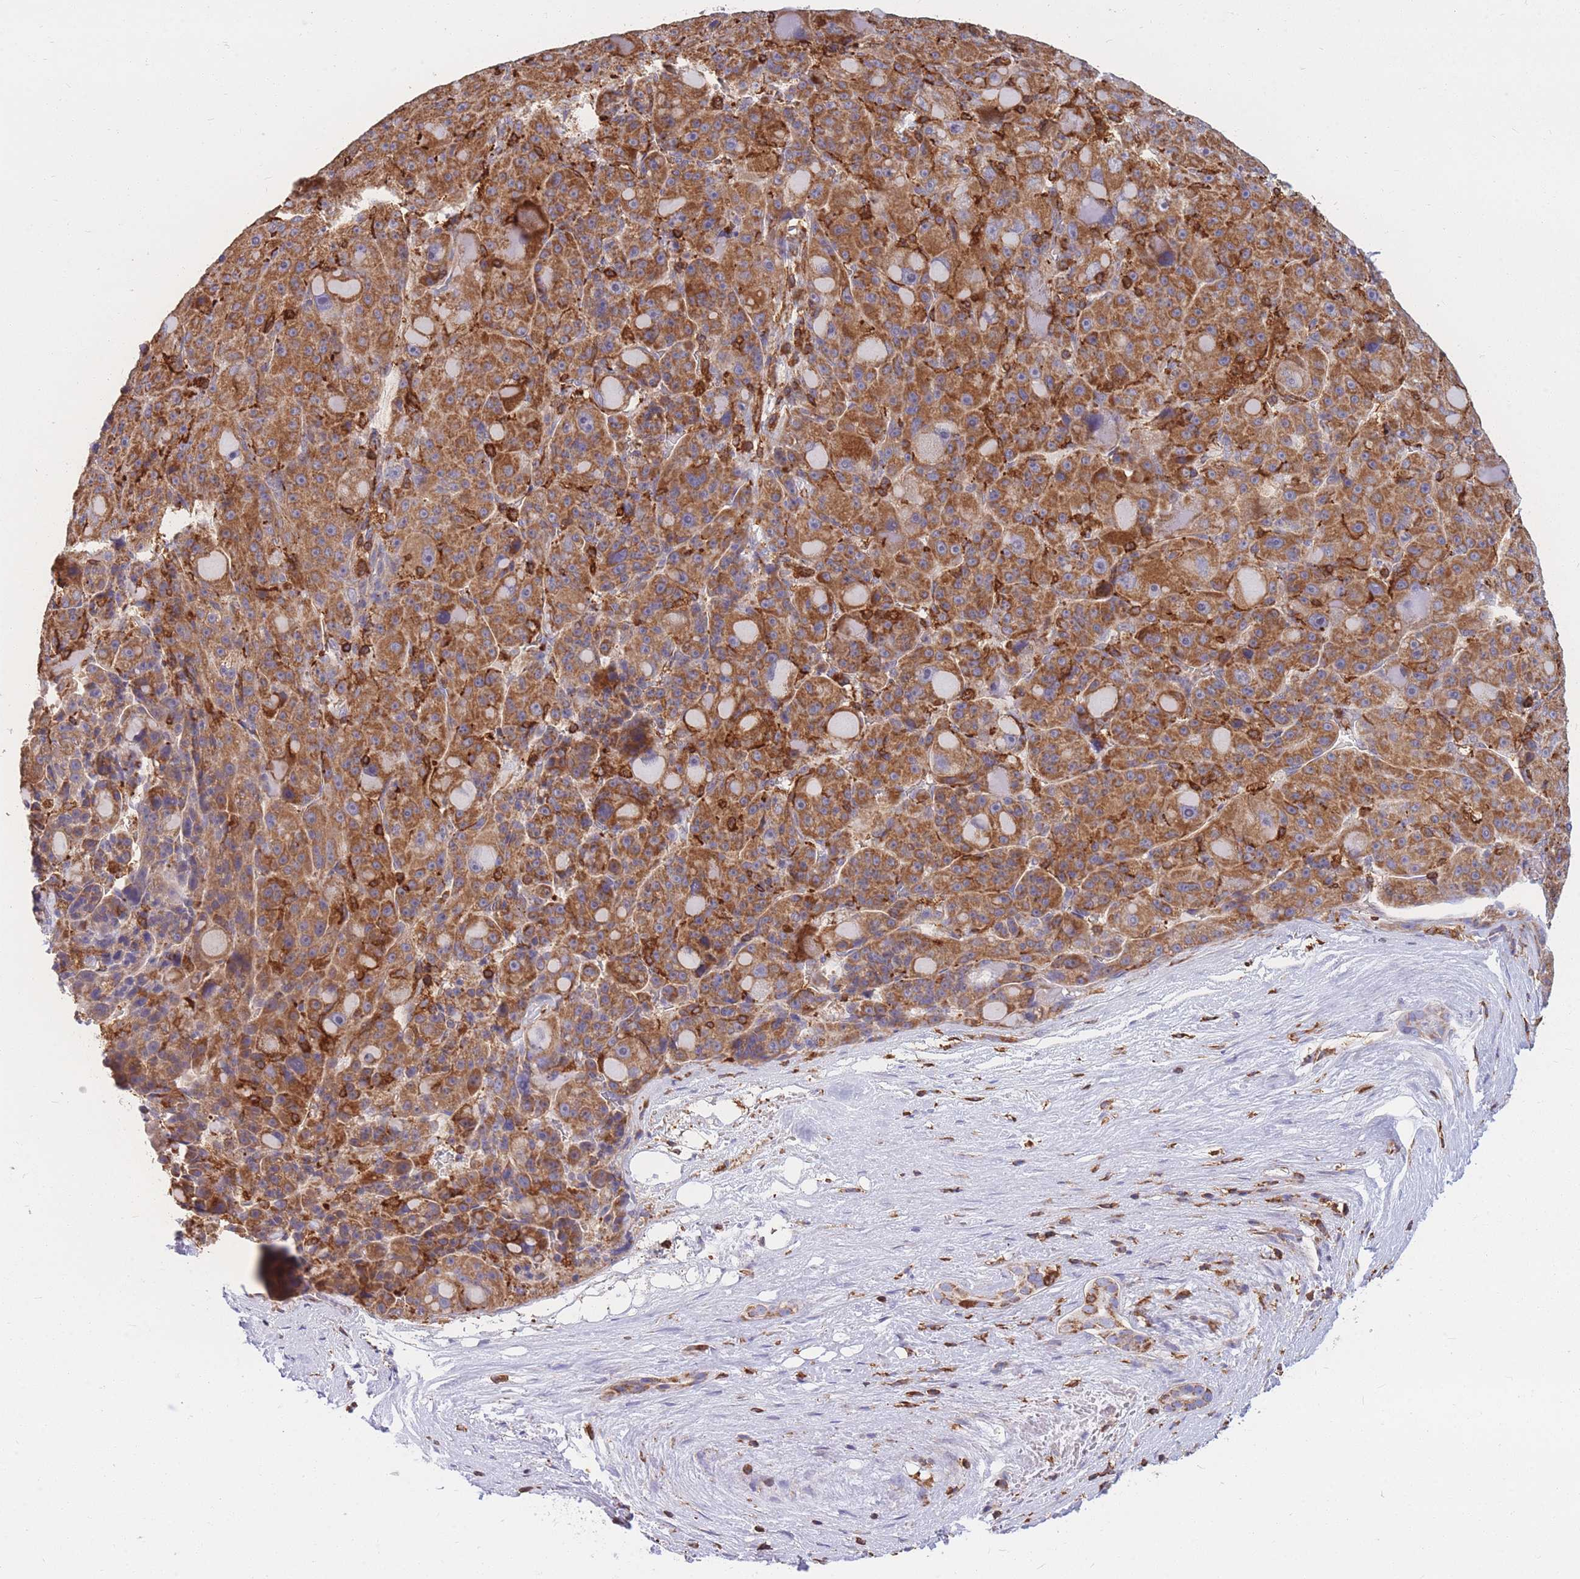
{"staining": {"intensity": "strong", "quantity": ">75%", "location": "cytoplasmic/membranous"}, "tissue": "liver cancer", "cell_type": "Tumor cells", "image_type": "cancer", "snomed": [{"axis": "morphology", "description": "Carcinoma, Hepatocellular, NOS"}, {"axis": "topography", "description": "Liver"}], "caption": "Protein analysis of hepatocellular carcinoma (liver) tissue exhibits strong cytoplasmic/membranous staining in approximately >75% of tumor cells.", "gene": "MRPL54", "patient": {"sex": "male", "age": 76}}